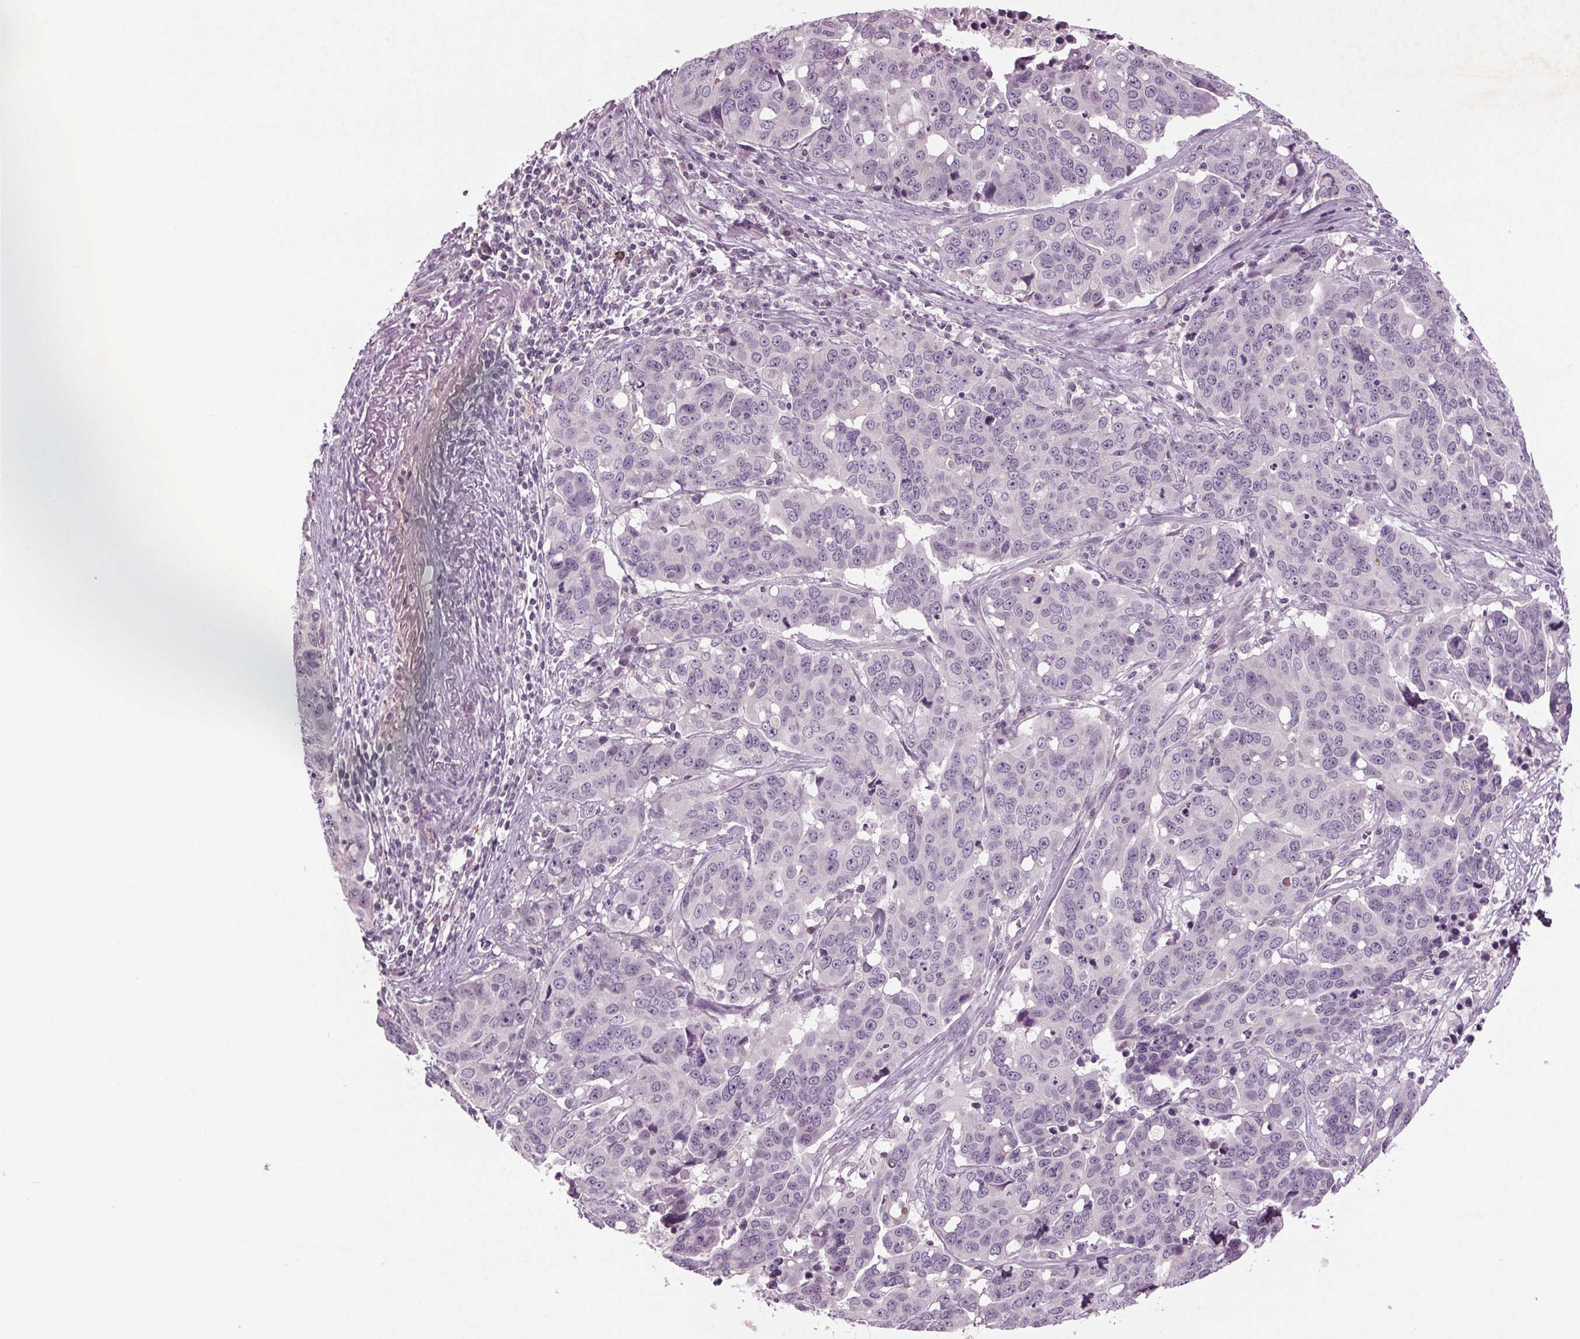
{"staining": {"intensity": "negative", "quantity": "none", "location": "none"}, "tissue": "ovarian cancer", "cell_type": "Tumor cells", "image_type": "cancer", "snomed": [{"axis": "morphology", "description": "Carcinoma, endometroid"}, {"axis": "topography", "description": "Ovary"}], "caption": "This is an immunohistochemistry (IHC) micrograph of ovarian cancer (endometroid carcinoma). There is no positivity in tumor cells.", "gene": "BHLHE22", "patient": {"sex": "female", "age": 78}}